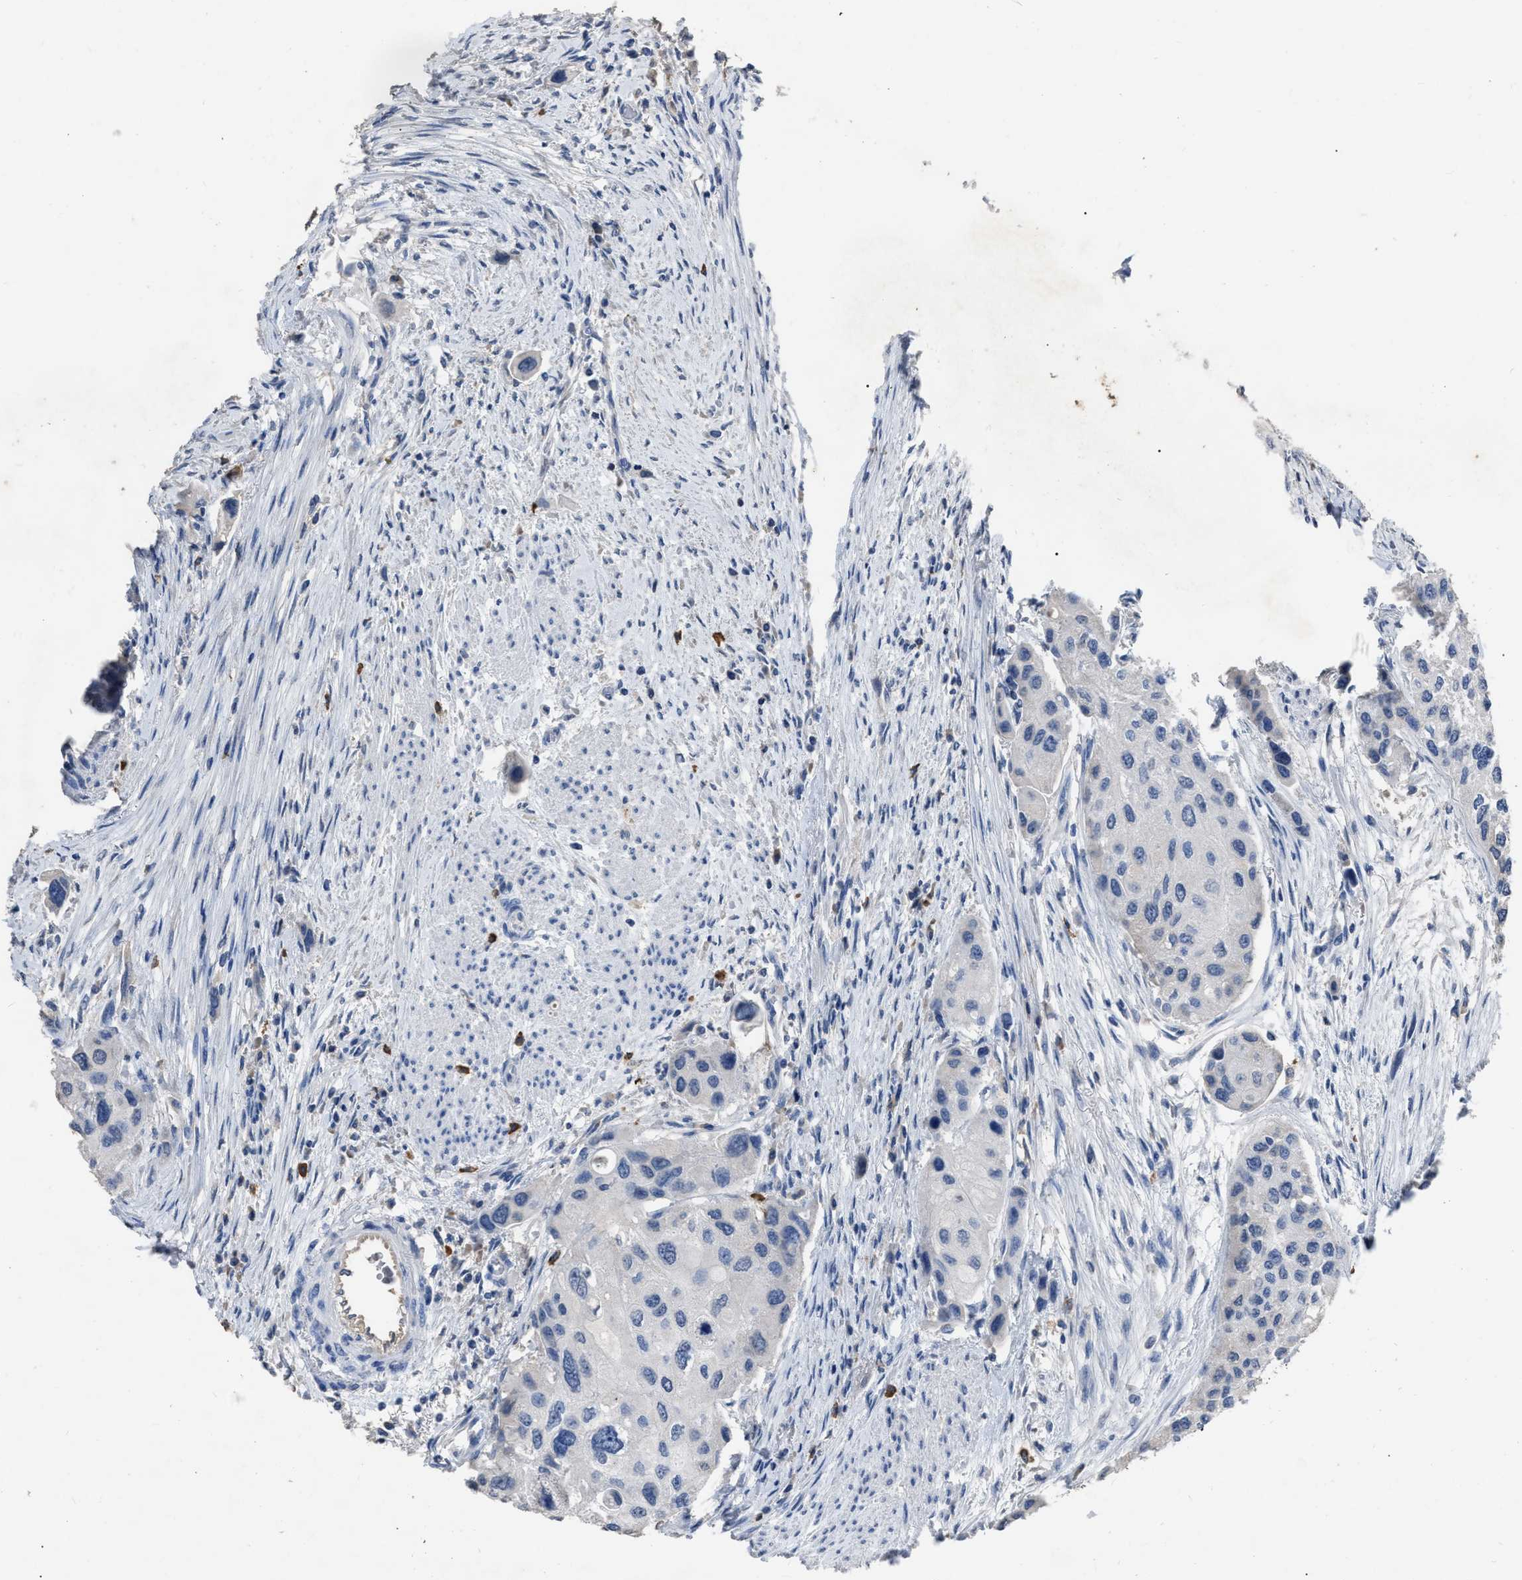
{"staining": {"intensity": "negative", "quantity": "none", "location": "none"}, "tissue": "urothelial cancer", "cell_type": "Tumor cells", "image_type": "cancer", "snomed": [{"axis": "morphology", "description": "Urothelial carcinoma, High grade"}, {"axis": "topography", "description": "Urinary bladder"}], "caption": "DAB (3,3'-diaminobenzidine) immunohistochemical staining of high-grade urothelial carcinoma displays no significant expression in tumor cells.", "gene": "HABP2", "patient": {"sex": "female", "age": 56}}